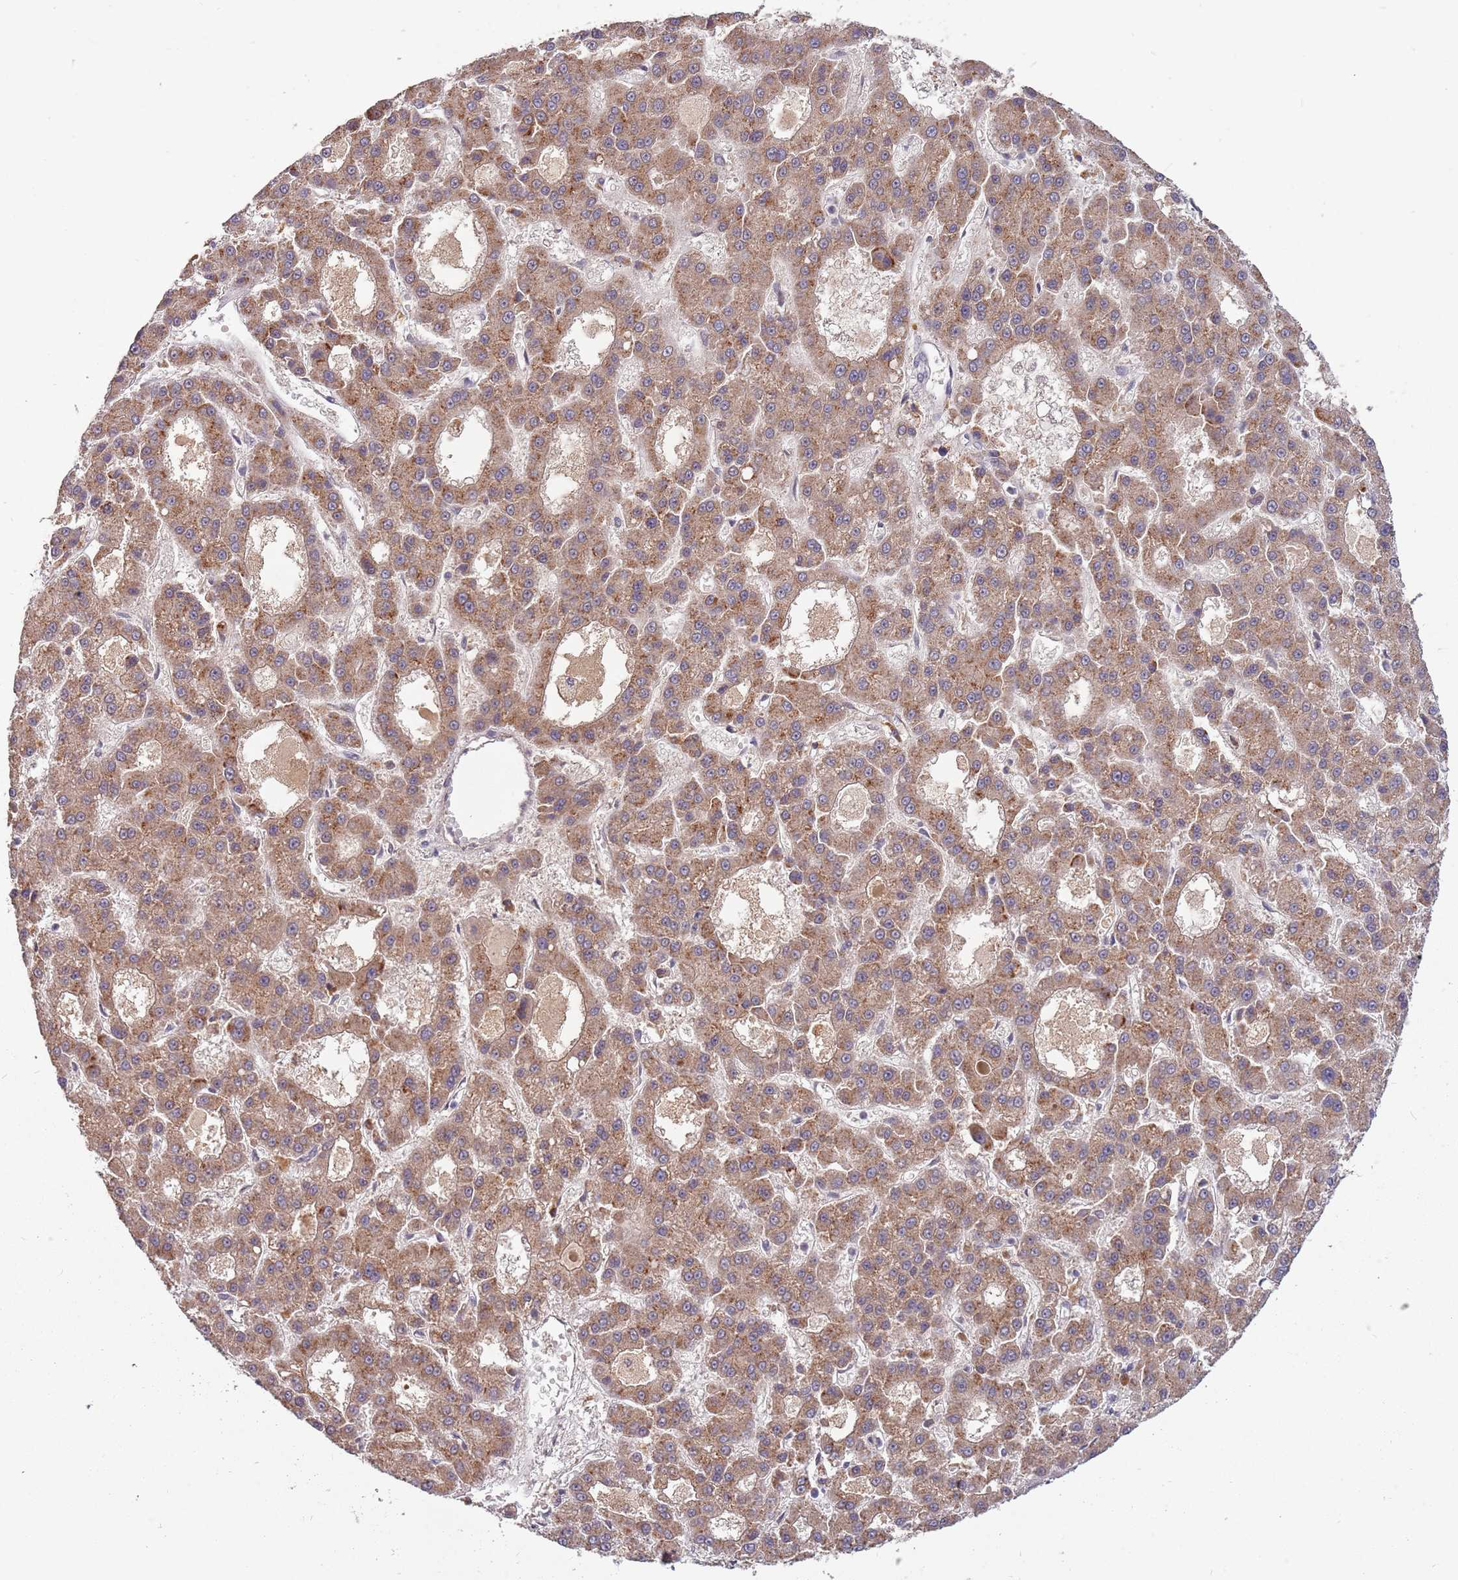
{"staining": {"intensity": "moderate", "quantity": ">75%", "location": "cytoplasmic/membranous"}, "tissue": "liver cancer", "cell_type": "Tumor cells", "image_type": "cancer", "snomed": [{"axis": "morphology", "description": "Carcinoma, Hepatocellular, NOS"}, {"axis": "topography", "description": "Liver"}], "caption": "Protein staining exhibits moderate cytoplasmic/membranous positivity in about >75% of tumor cells in hepatocellular carcinoma (liver).", "gene": "USP32", "patient": {"sex": "male", "age": 70}}